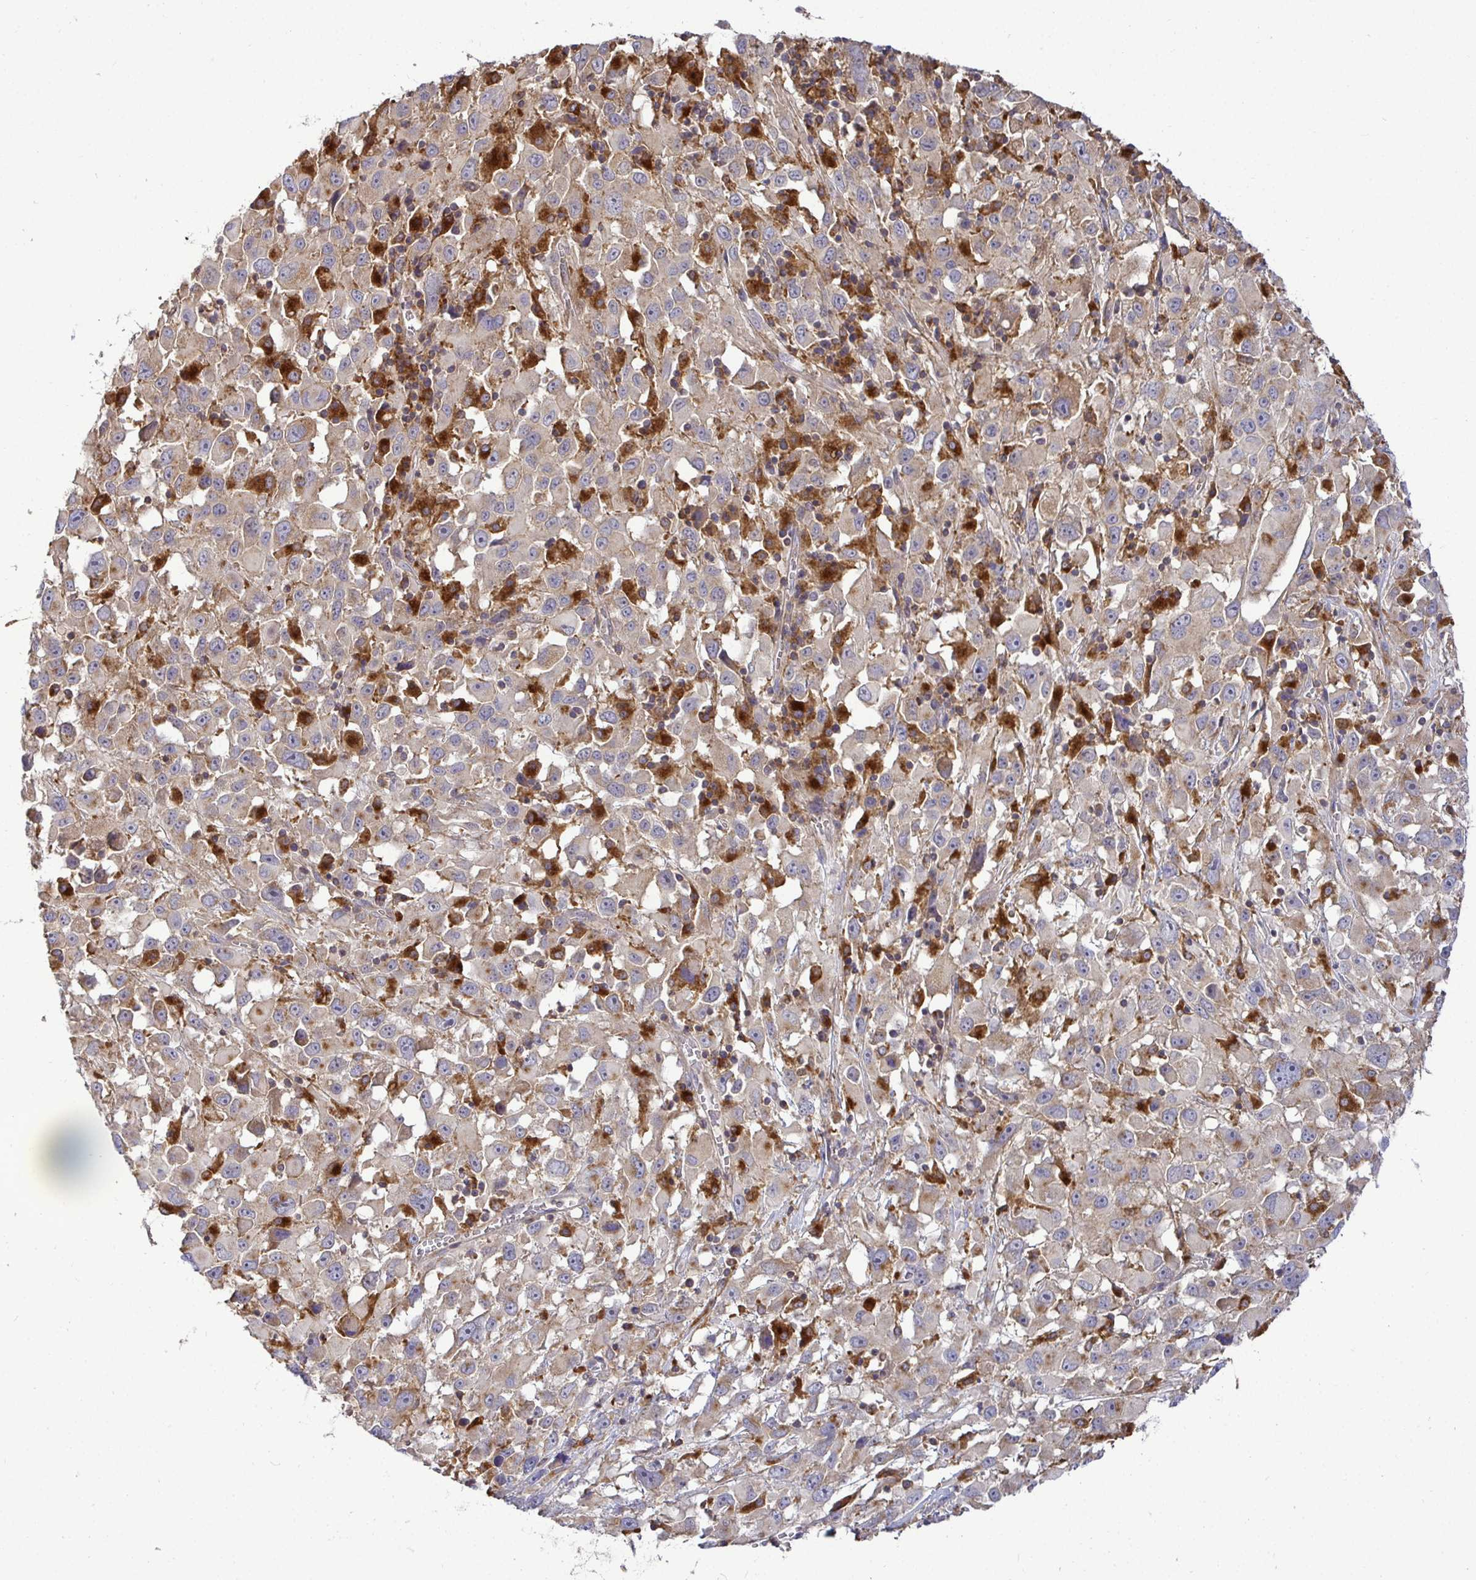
{"staining": {"intensity": "weak", "quantity": "25%-75%", "location": "cytoplasmic/membranous"}, "tissue": "melanoma", "cell_type": "Tumor cells", "image_type": "cancer", "snomed": [{"axis": "morphology", "description": "Malignant melanoma, Metastatic site"}, {"axis": "topography", "description": "Soft tissue"}], "caption": "This photomicrograph shows malignant melanoma (metastatic site) stained with immunohistochemistry to label a protein in brown. The cytoplasmic/membranous of tumor cells show weak positivity for the protein. Nuclei are counter-stained blue.", "gene": "ATP6V1F", "patient": {"sex": "male", "age": 50}}